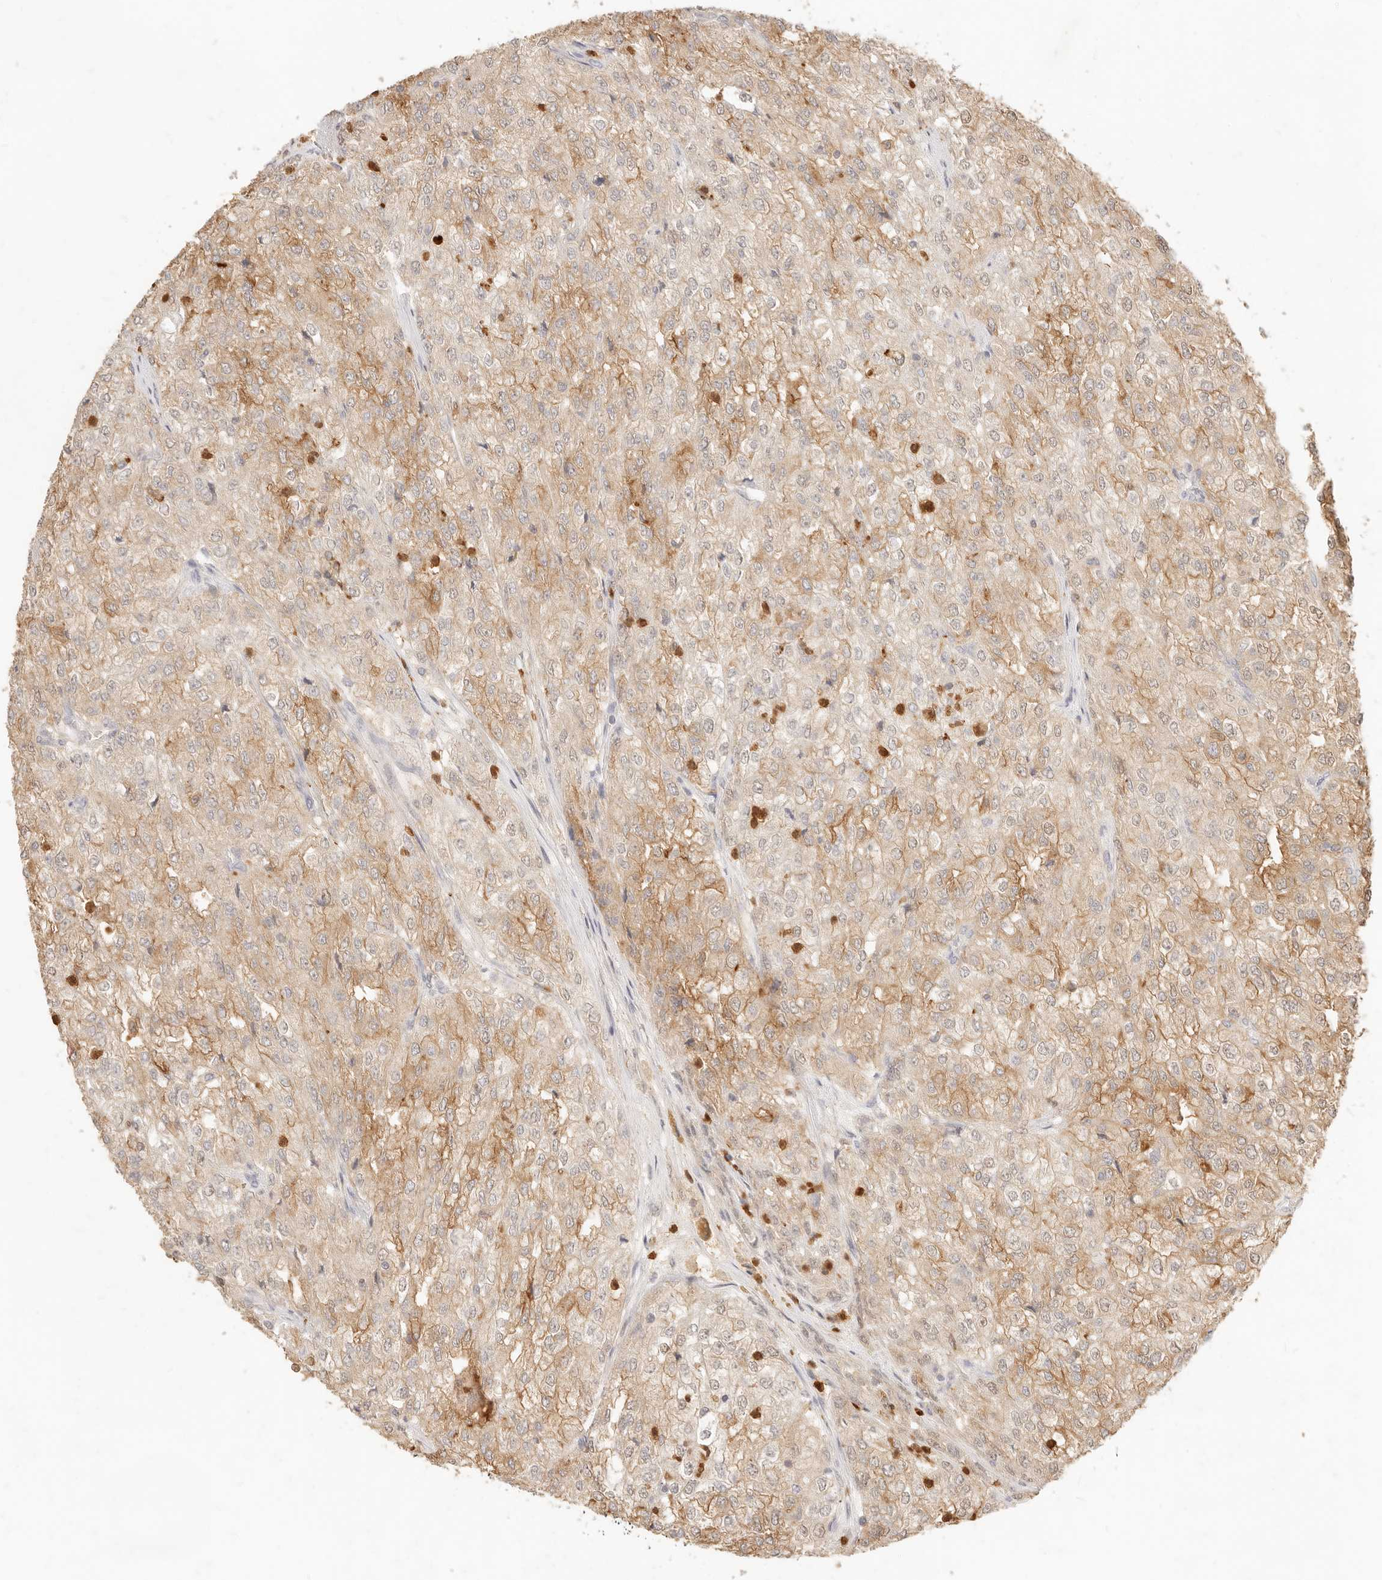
{"staining": {"intensity": "moderate", "quantity": ">75%", "location": "cytoplasmic/membranous"}, "tissue": "renal cancer", "cell_type": "Tumor cells", "image_type": "cancer", "snomed": [{"axis": "morphology", "description": "Adenocarcinoma, NOS"}, {"axis": "topography", "description": "Kidney"}], "caption": "Protein staining displays moderate cytoplasmic/membranous positivity in about >75% of tumor cells in adenocarcinoma (renal).", "gene": "TMTC2", "patient": {"sex": "female", "age": 54}}